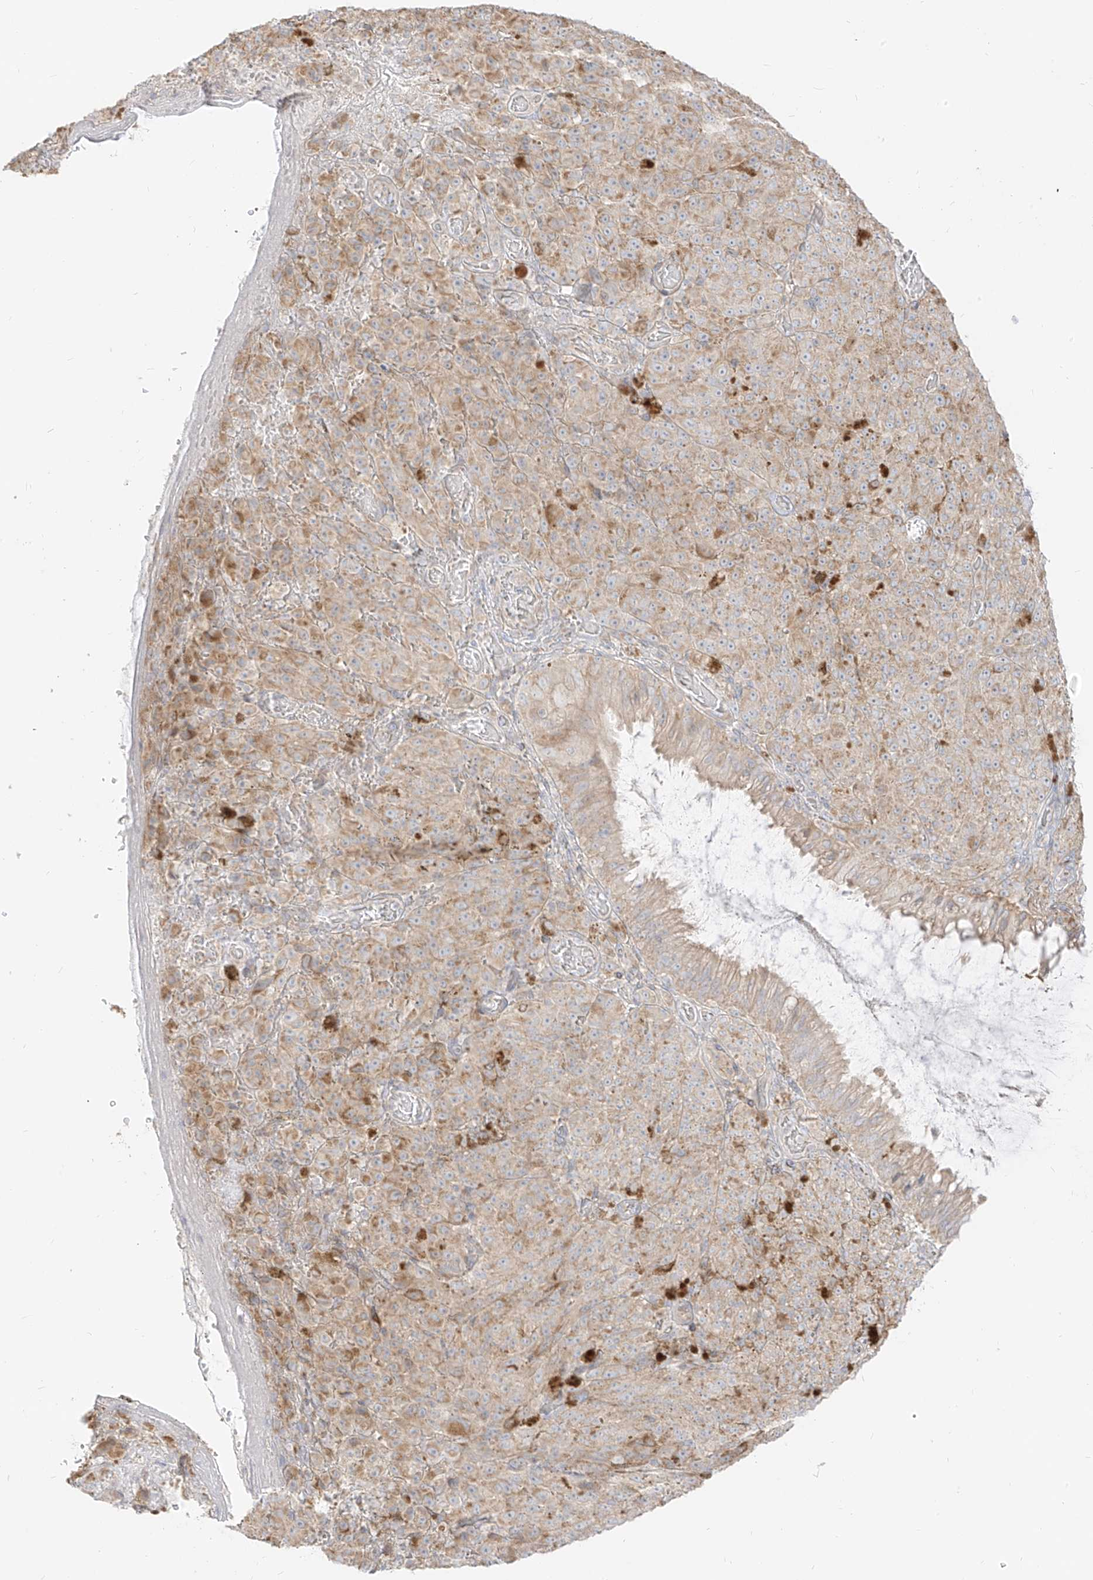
{"staining": {"intensity": "weak", "quantity": ">75%", "location": "cytoplasmic/membranous"}, "tissue": "melanoma", "cell_type": "Tumor cells", "image_type": "cancer", "snomed": [{"axis": "morphology", "description": "Malignant melanoma, NOS"}, {"axis": "topography", "description": "Rectum"}], "caption": "IHC (DAB (3,3'-diaminobenzidine)) staining of human melanoma demonstrates weak cytoplasmic/membranous protein positivity in approximately >75% of tumor cells.", "gene": "ZIM3", "patient": {"sex": "female", "age": 81}}